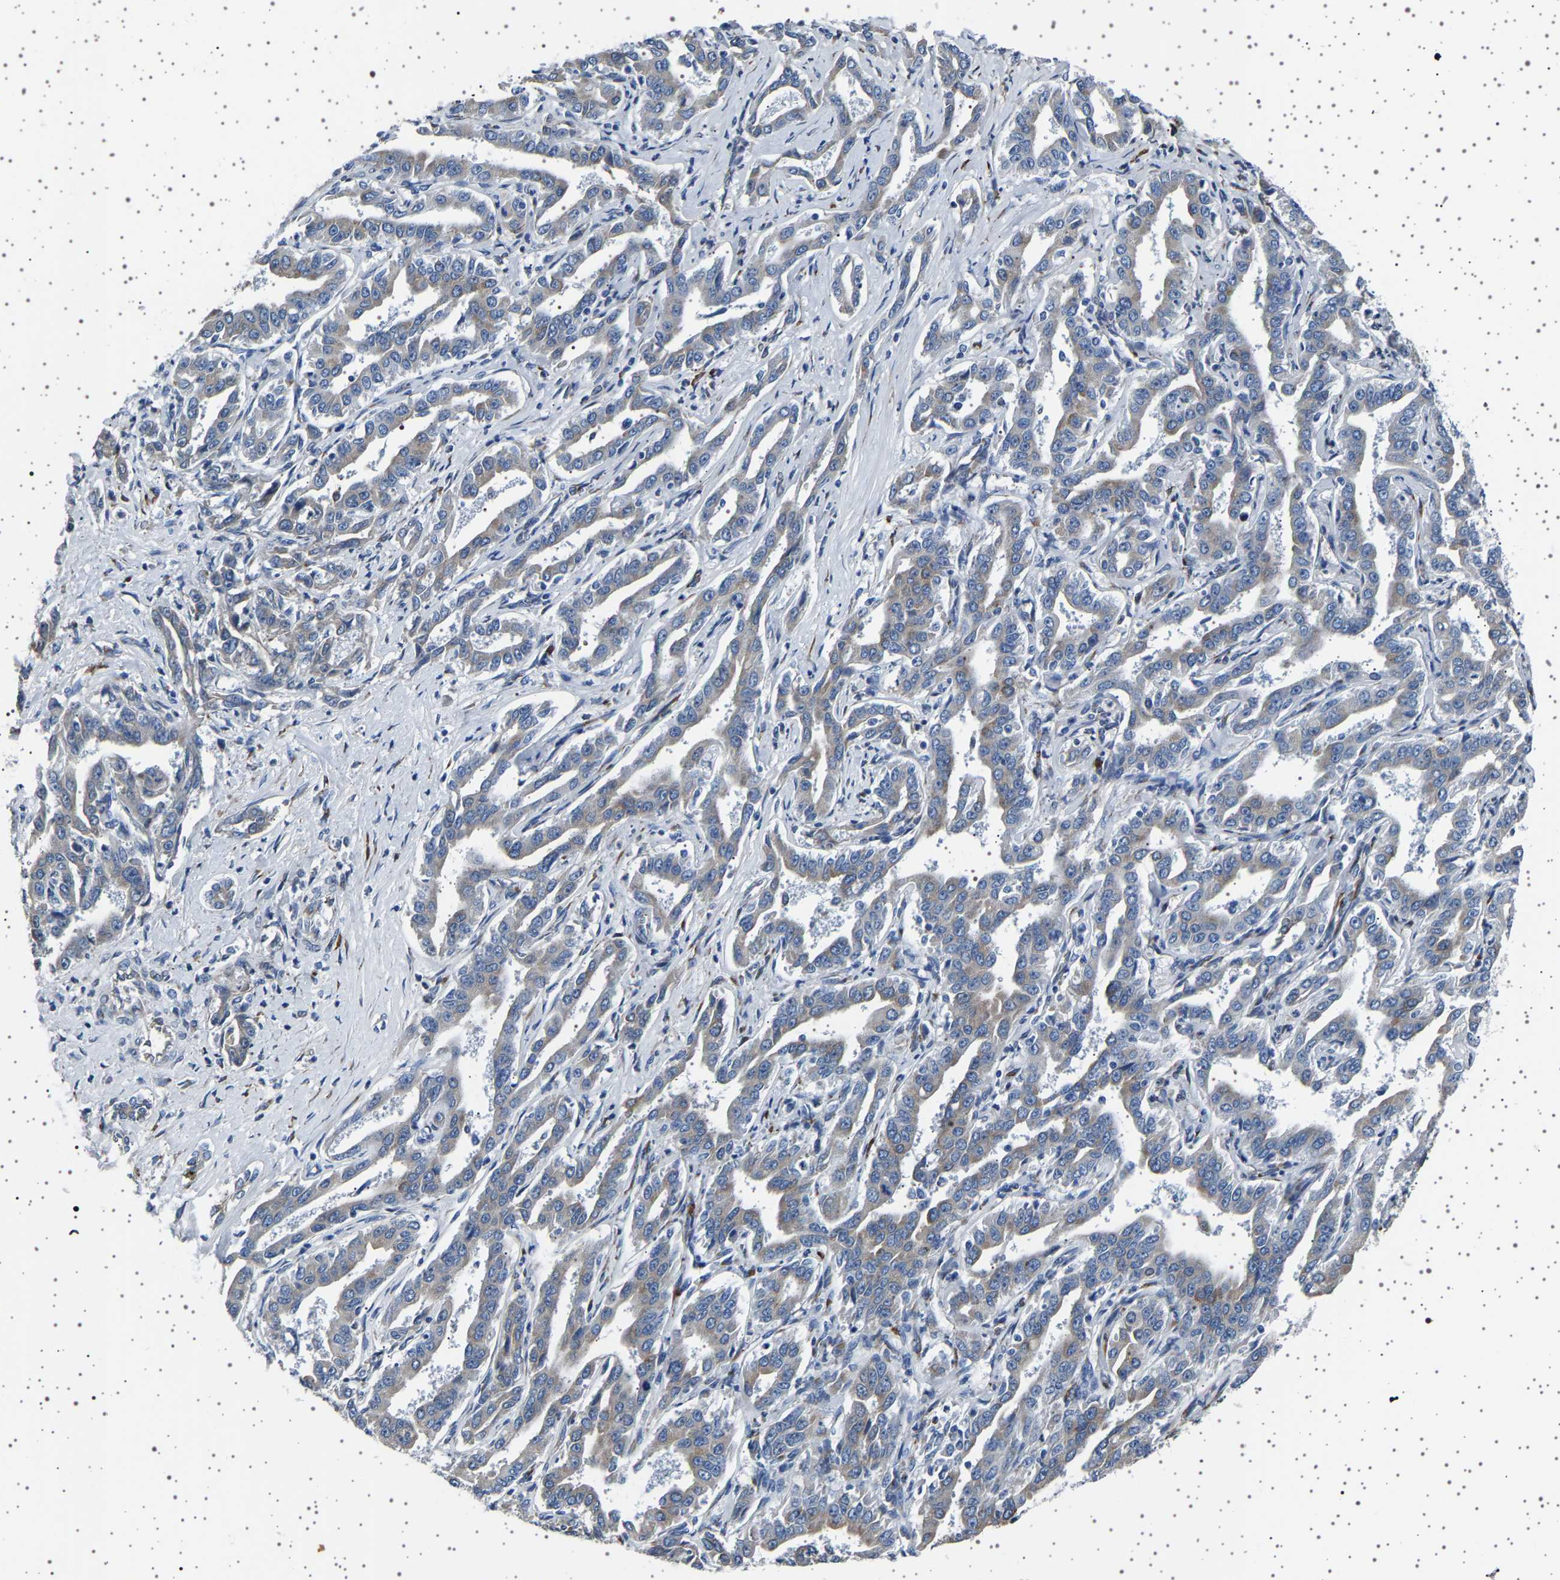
{"staining": {"intensity": "moderate", "quantity": "25%-75%", "location": "cytoplasmic/membranous"}, "tissue": "liver cancer", "cell_type": "Tumor cells", "image_type": "cancer", "snomed": [{"axis": "morphology", "description": "Cholangiocarcinoma"}, {"axis": "topography", "description": "Liver"}], "caption": "A histopathology image of liver cholangiocarcinoma stained for a protein displays moderate cytoplasmic/membranous brown staining in tumor cells. (DAB = brown stain, brightfield microscopy at high magnification).", "gene": "FTCD", "patient": {"sex": "male", "age": 59}}